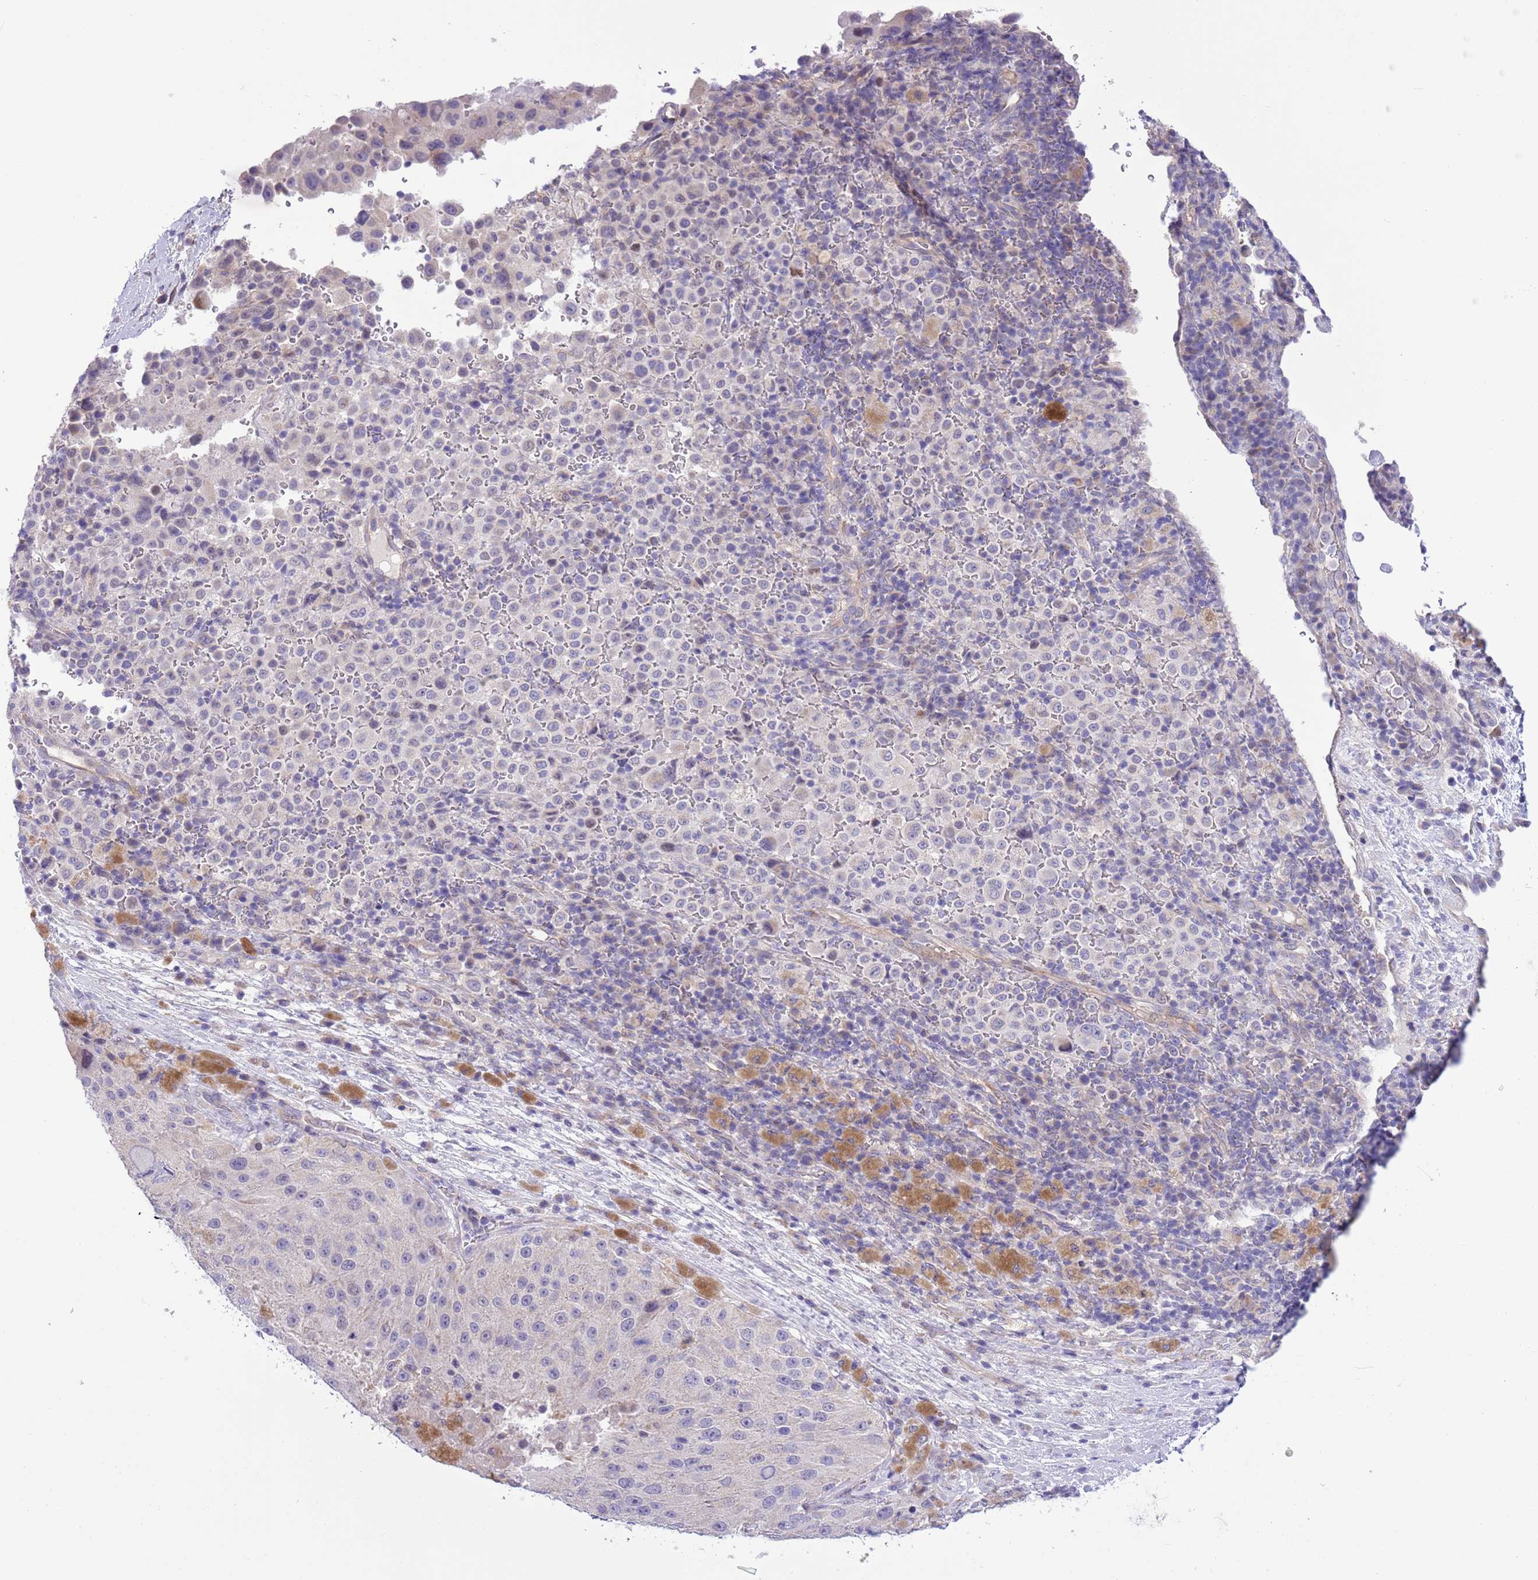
{"staining": {"intensity": "negative", "quantity": "none", "location": "none"}, "tissue": "melanoma", "cell_type": "Tumor cells", "image_type": "cancer", "snomed": [{"axis": "morphology", "description": "Malignant melanoma, Metastatic site"}, {"axis": "topography", "description": "Lymph node"}], "caption": "Immunohistochemistry (IHC) of human melanoma reveals no positivity in tumor cells. (Brightfield microscopy of DAB (3,3'-diaminobenzidine) IHC at high magnification).", "gene": "NET1", "patient": {"sex": "male", "age": 62}}